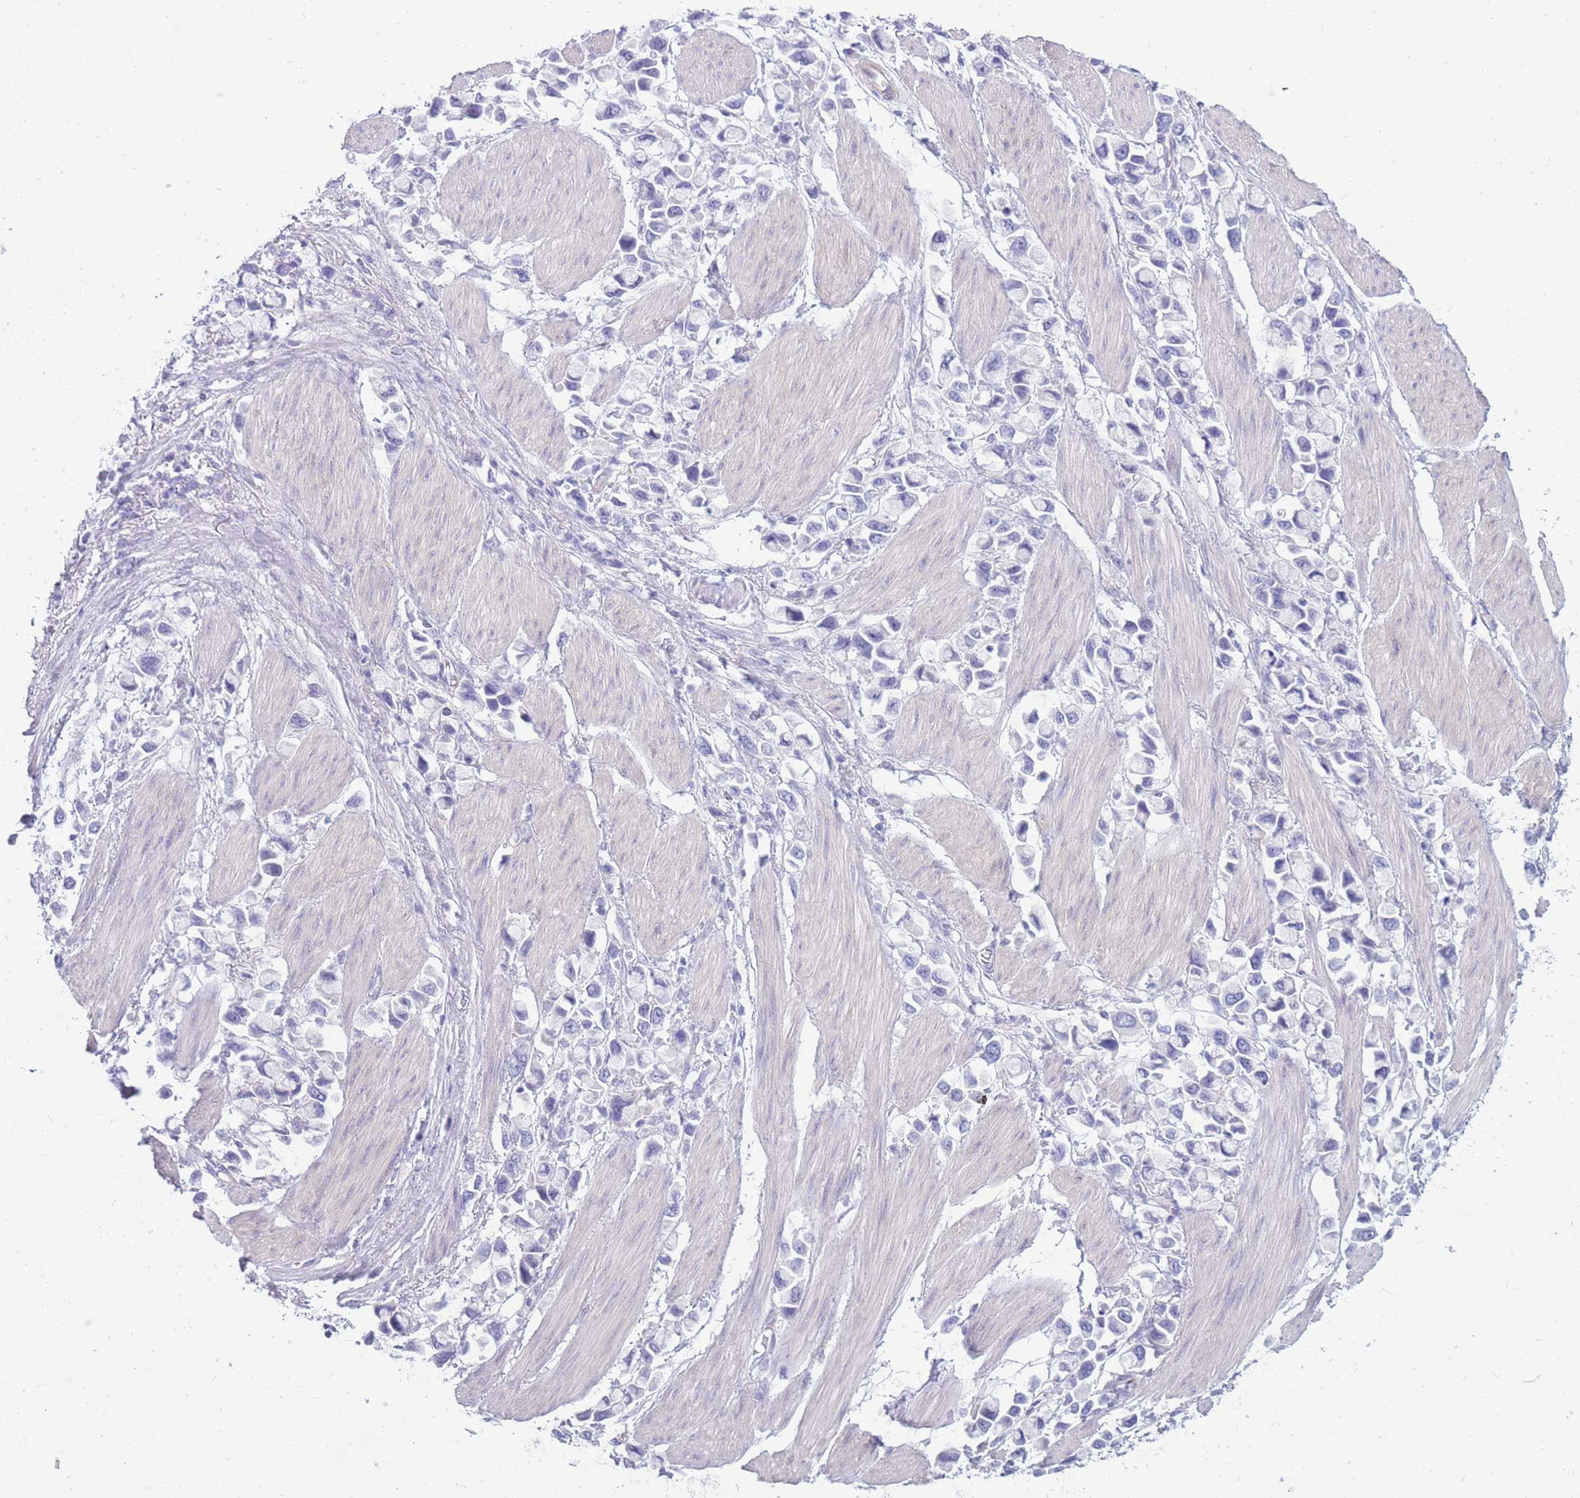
{"staining": {"intensity": "negative", "quantity": "none", "location": "none"}, "tissue": "stomach cancer", "cell_type": "Tumor cells", "image_type": "cancer", "snomed": [{"axis": "morphology", "description": "Adenocarcinoma, NOS"}, {"axis": "topography", "description": "Stomach"}], "caption": "A high-resolution micrograph shows immunohistochemistry staining of stomach cancer (adenocarcinoma), which reveals no significant positivity in tumor cells. Brightfield microscopy of IHC stained with DAB (3,3'-diaminobenzidine) (brown) and hematoxylin (blue), captured at high magnification.", "gene": "MTSS2", "patient": {"sex": "female", "age": 81}}